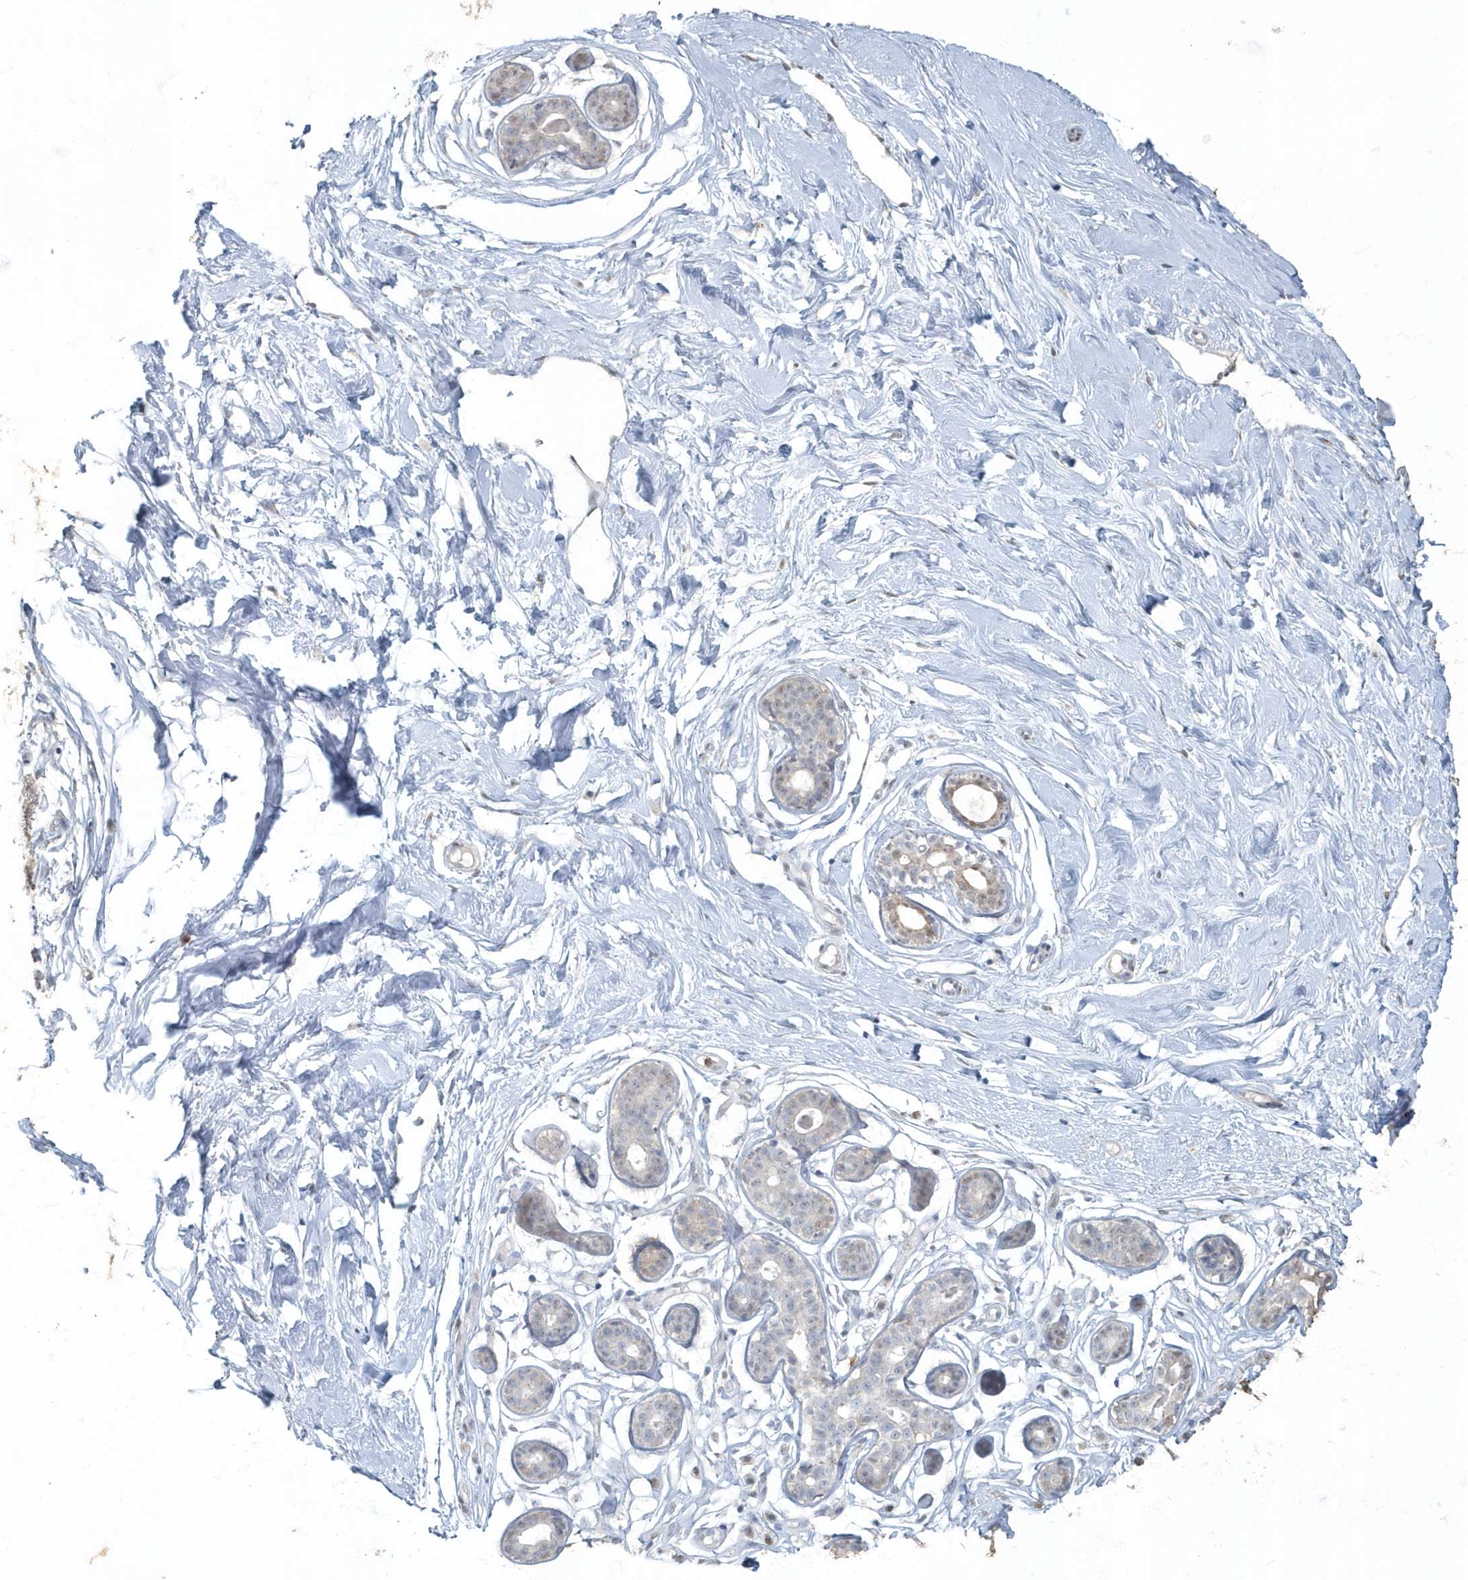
{"staining": {"intensity": "weak", "quantity": ">75%", "location": "cytoplasmic/membranous"}, "tissue": "breast", "cell_type": "Adipocytes", "image_type": "normal", "snomed": [{"axis": "morphology", "description": "Normal tissue, NOS"}, {"axis": "morphology", "description": "Adenoma, NOS"}, {"axis": "topography", "description": "Breast"}], "caption": "Adipocytes show weak cytoplasmic/membranous staining in about >75% of cells in benign breast. (DAB (3,3'-diaminobenzidine) IHC, brown staining for protein, blue staining for nuclei).", "gene": "MYOT", "patient": {"sex": "female", "age": 23}}